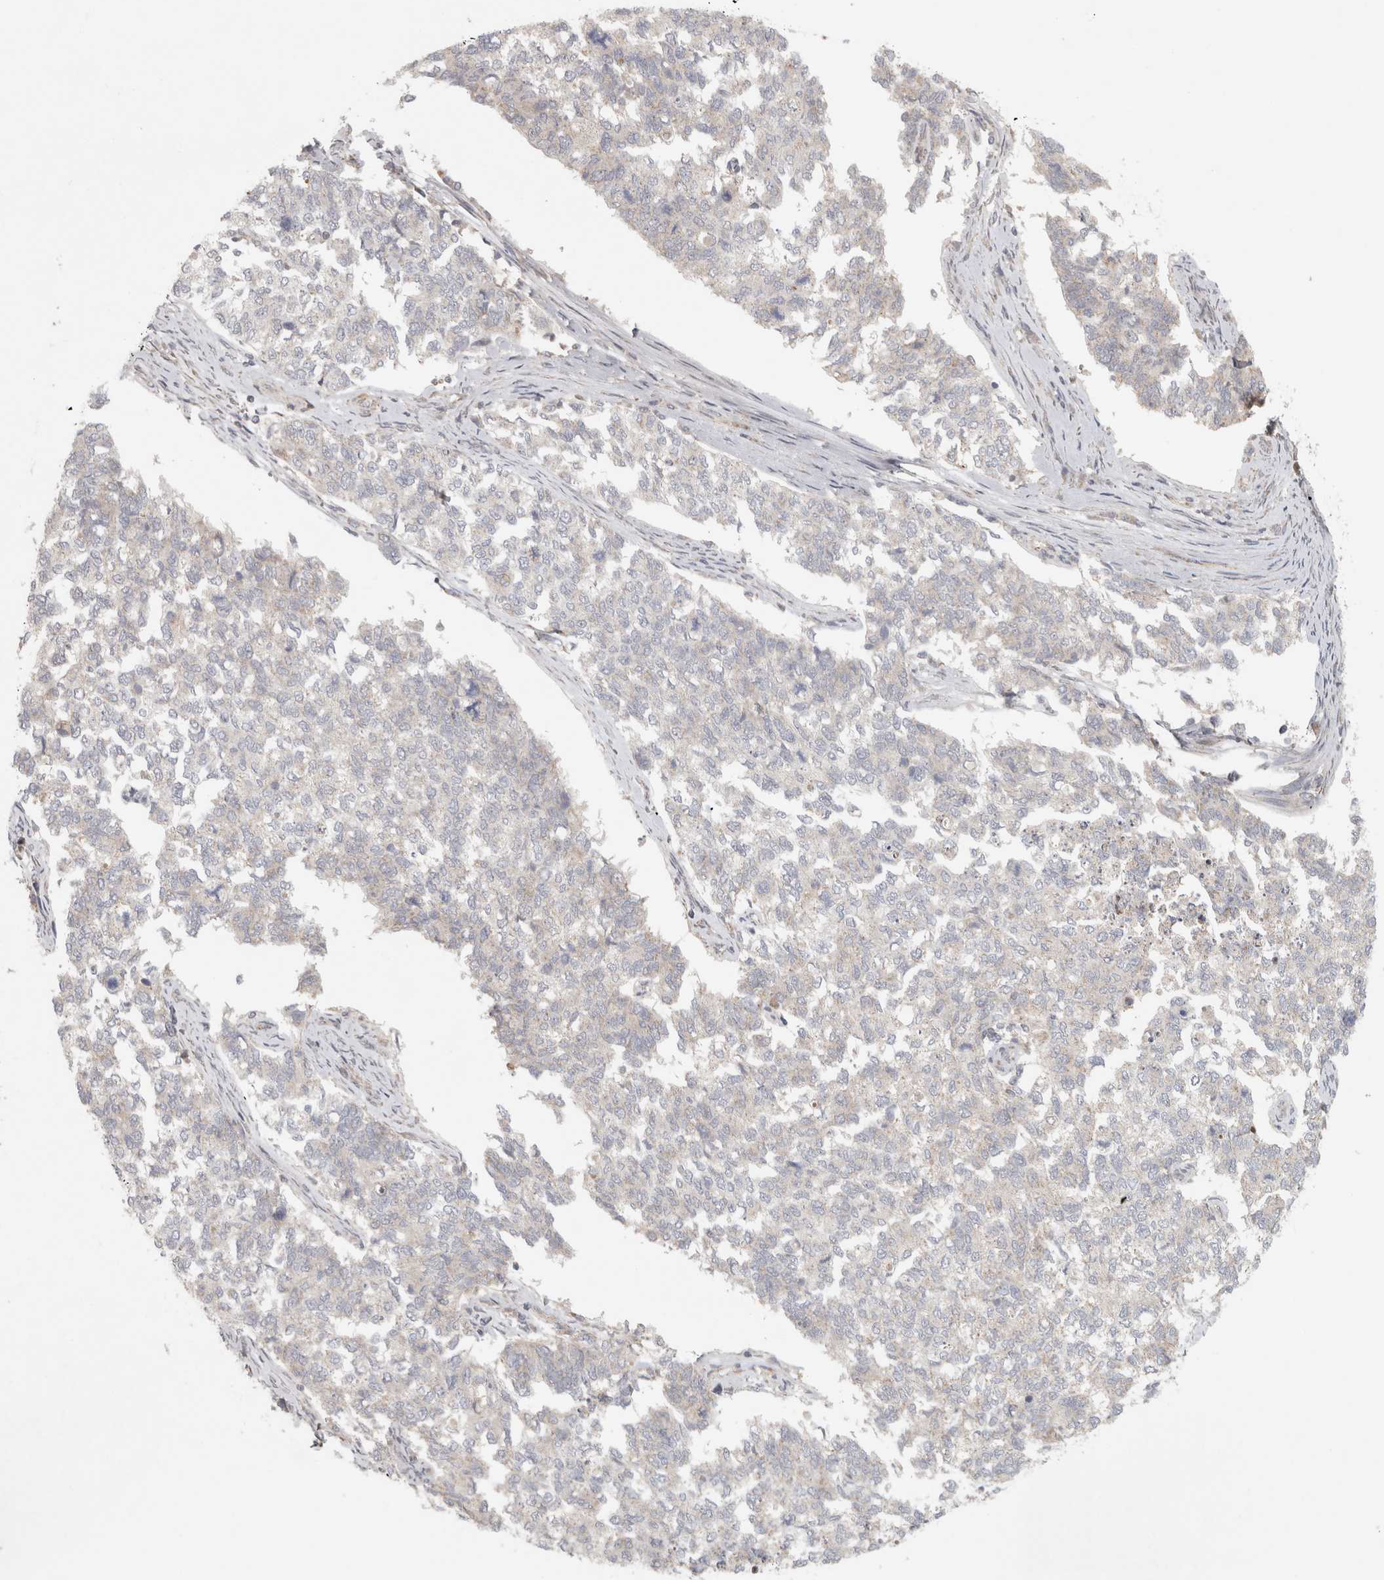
{"staining": {"intensity": "negative", "quantity": "none", "location": "none"}, "tissue": "cervical cancer", "cell_type": "Tumor cells", "image_type": "cancer", "snomed": [{"axis": "morphology", "description": "Squamous cell carcinoma, NOS"}, {"axis": "topography", "description": "Cervix"}], "caption": "A photomicrograph of human cervical cancer is negative for staining in tumor cells.", "gene": "KDM8", "patient": {"sex": "female", "age": 63}}